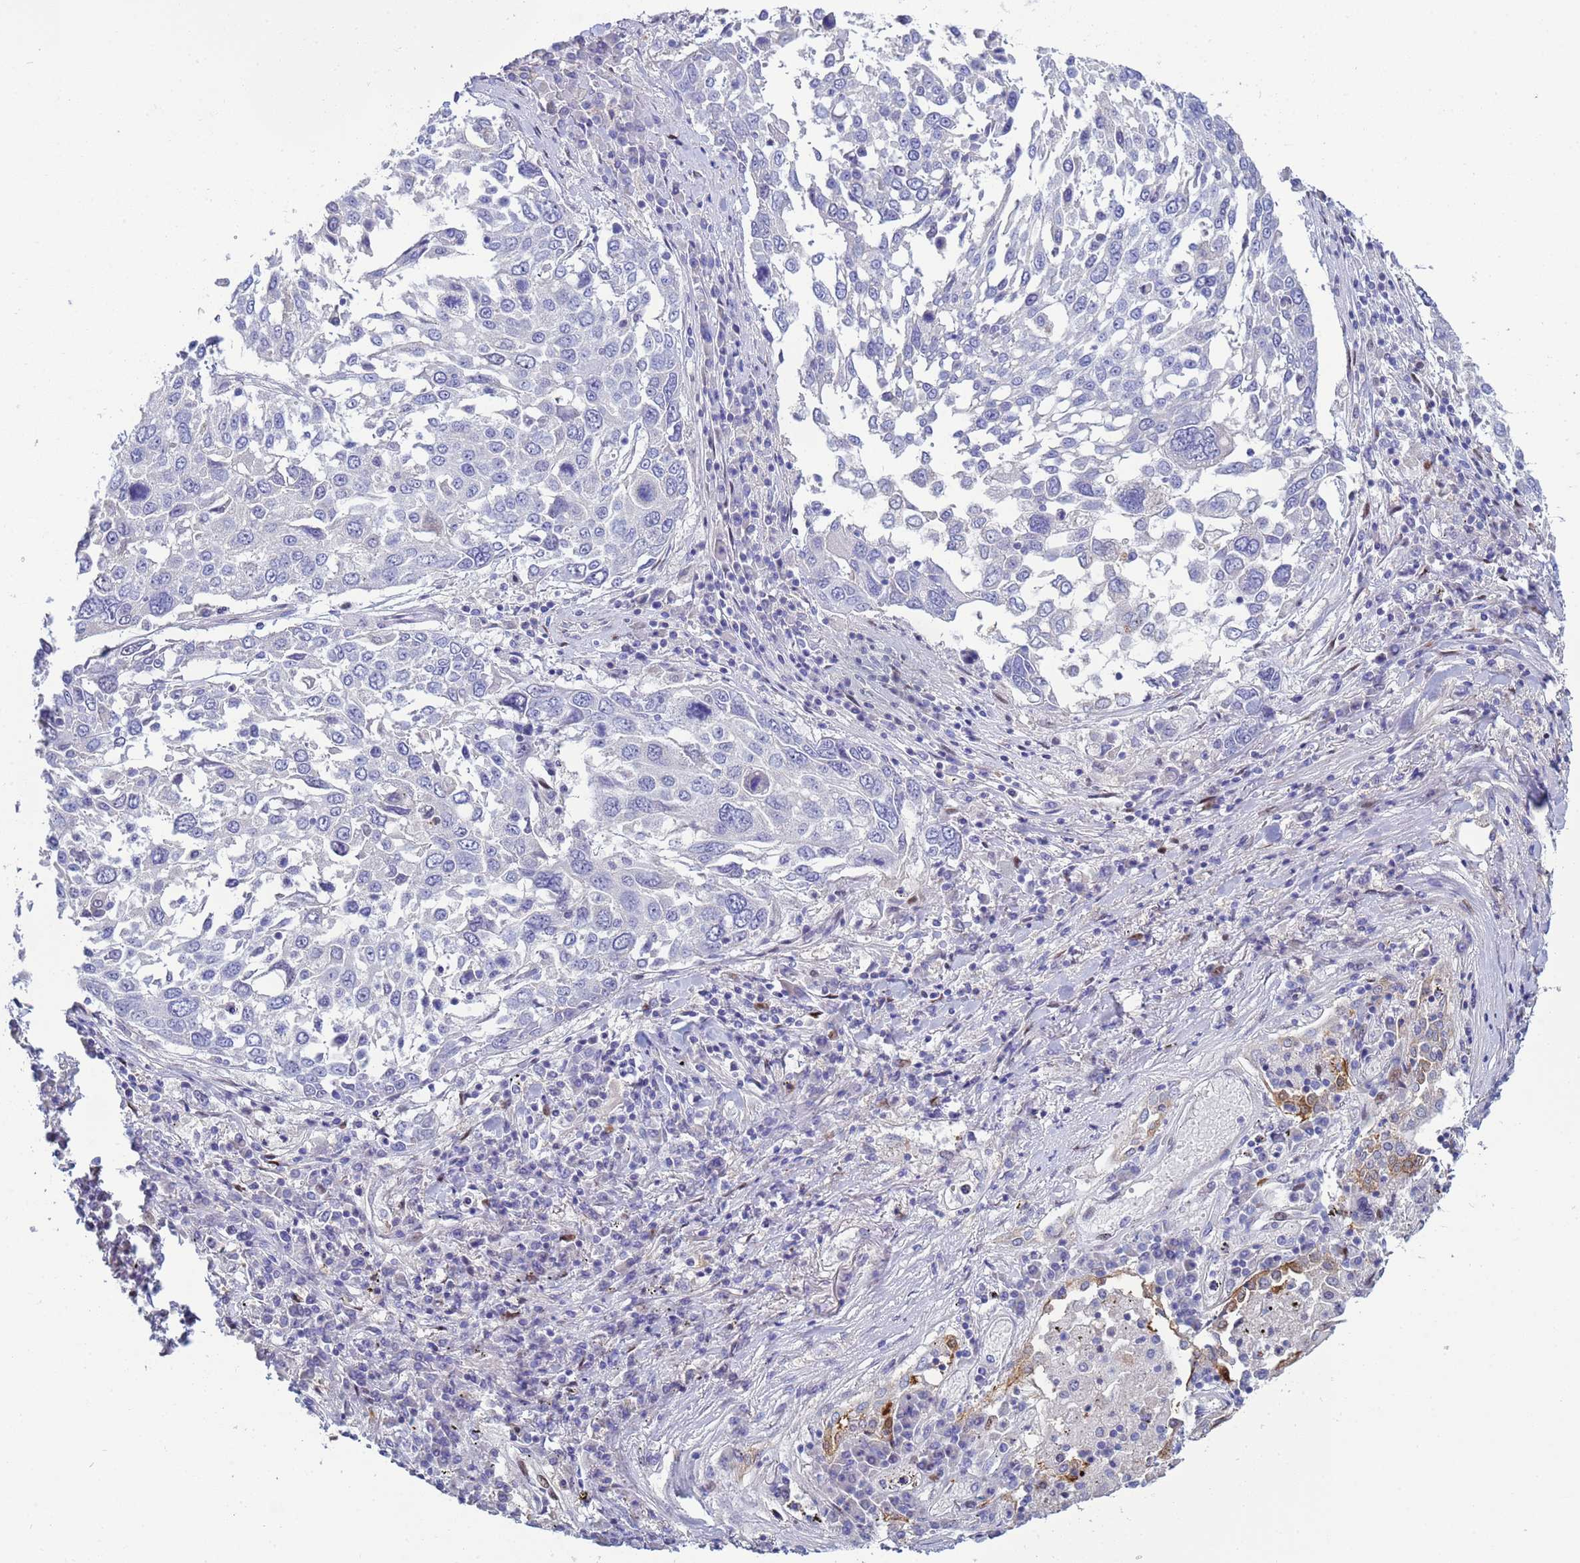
{"staining": {"intensity": "negative", "quantity": "none", "location": "none"}, "tissue": "lung cancer", "cell_type": "Tumor cells", "image_type": "cancer", "snomed": [{"axis": "morphology", "description": "Squamous cell carcinoma, NOS"}, {"axis": "topography", "description": "Lung"}], "caption": "This is an immunohistochemistry histopathology image of human lung cancer (squamous cell carcinoma). There is no staining in tumor cells.", "gene": "PPP6R1", "patient": {"sex": "male", "age": 65}}